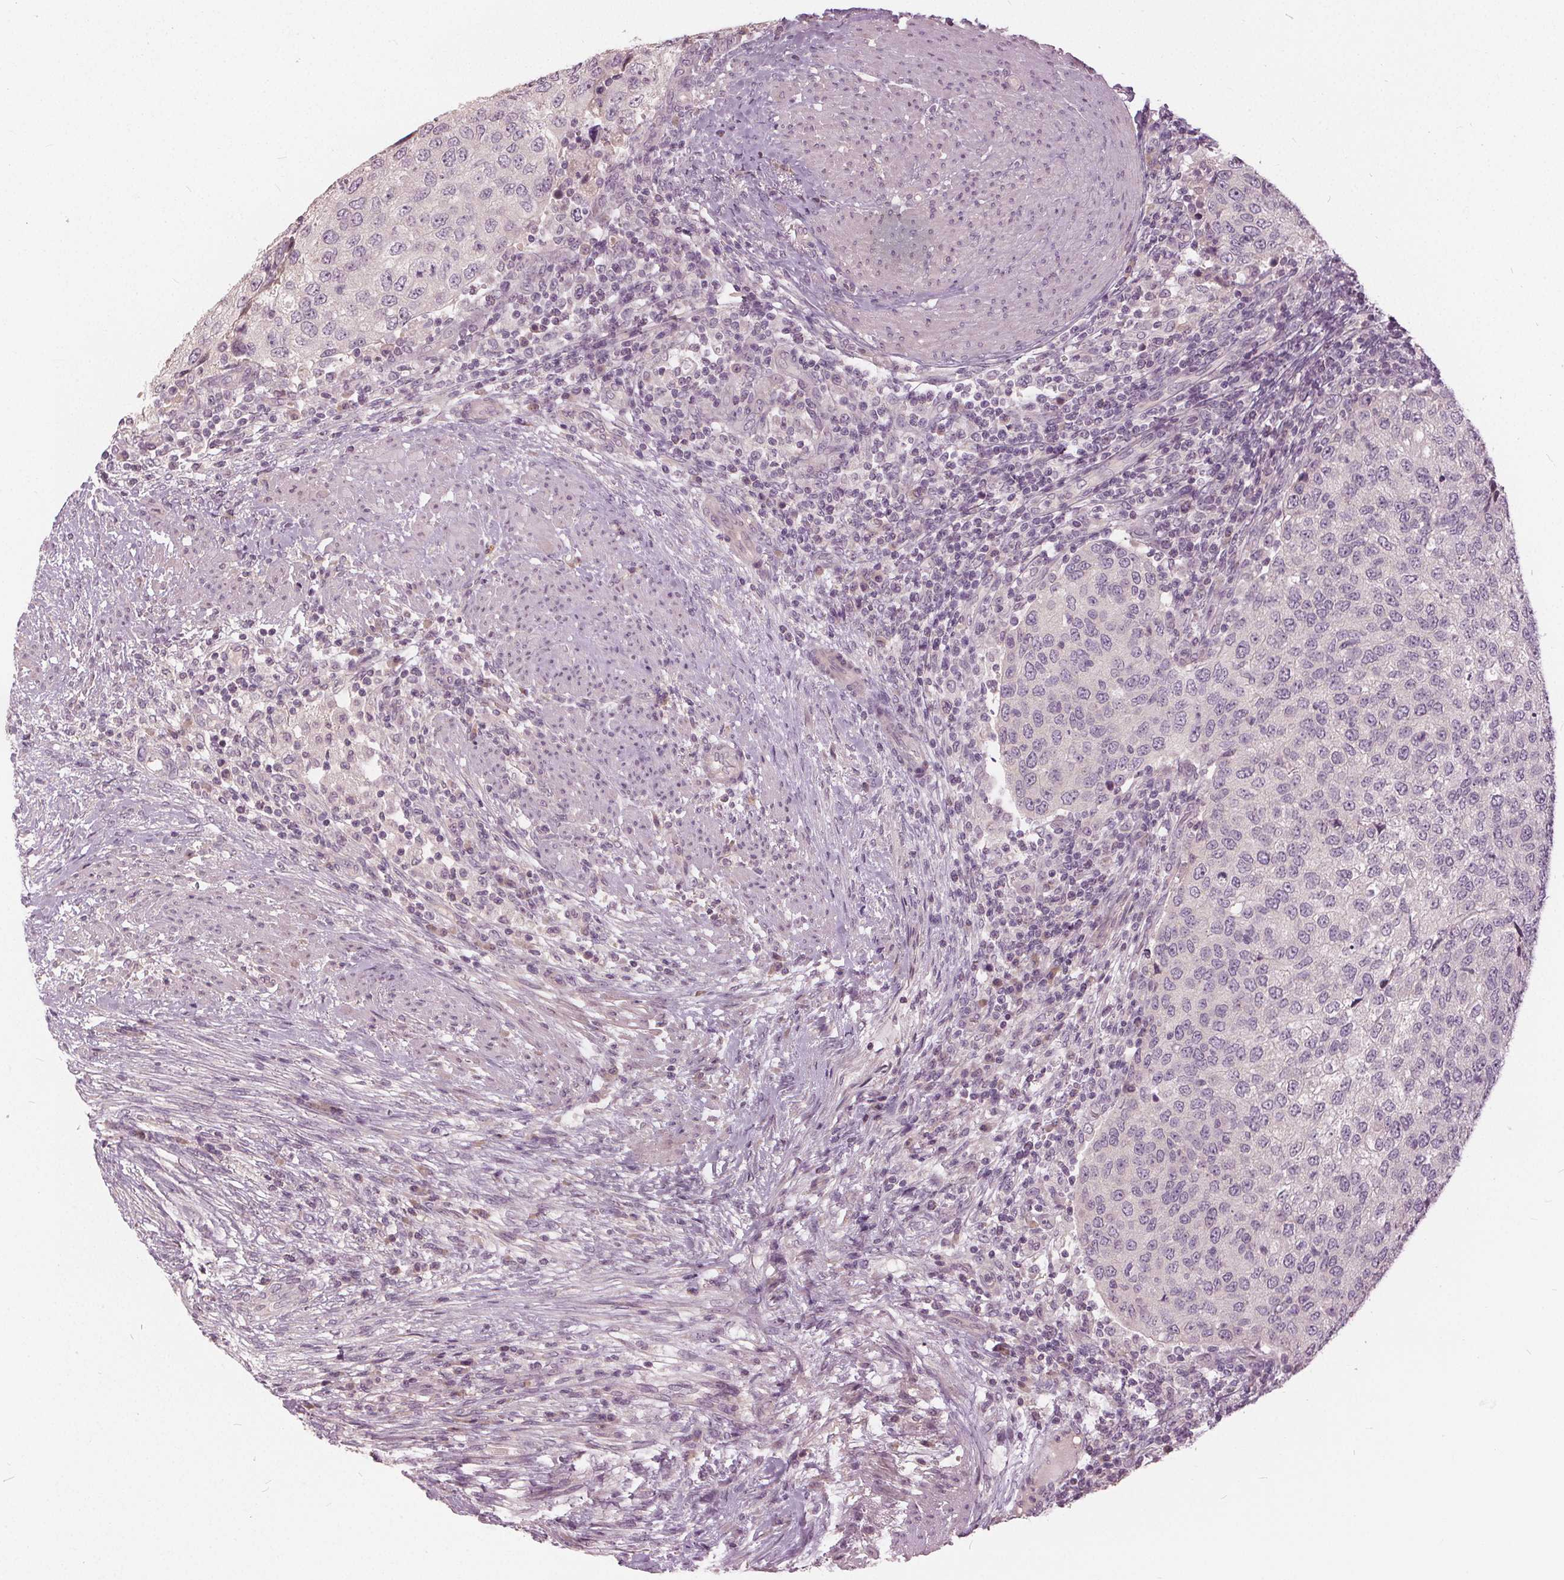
{"staining": {"intensity": "negative", "quantity": "none", "location": "none"}, "tissue": "urothelial cancer", "cell_type": "Tumor cells", "image_type": "cancer", "snomed": [{"axis": "morphology", "description": "Urothelial carcinoma, High grade"}, {"axis": "topography", "description": "Urinary bladder"}], "caption": "Immunohistochemistry (IHC) image of human urothelial cancer stained for a protein (brown), which displays no positivity in tumor cells. (DAB (3,3'-diaminobenzidine) IHC visualized using brightfield microscopy, high magnification).", "gene": "KLK13", "patient": {"sex": "female", "age": 78}}